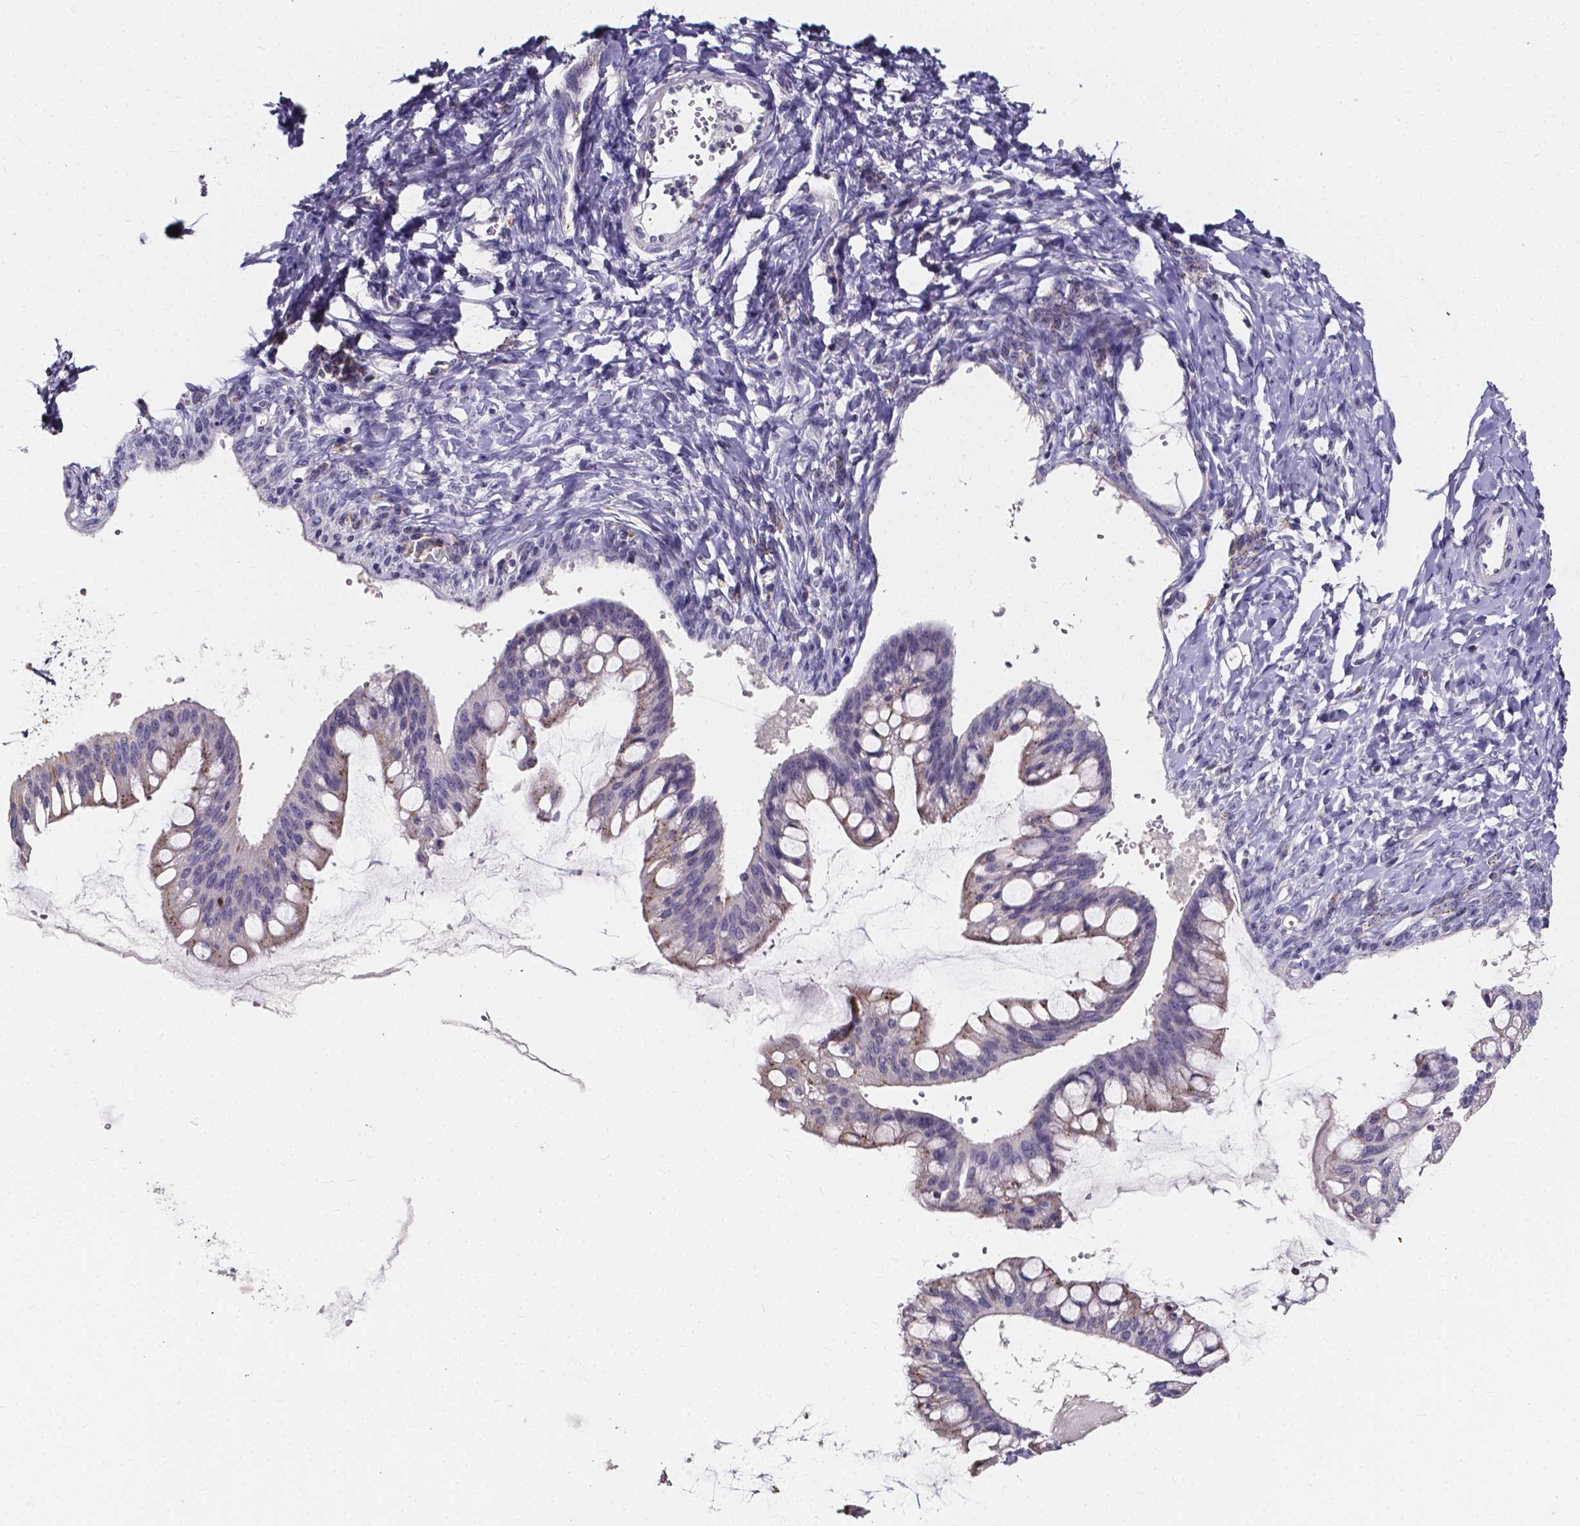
{"staining": {"intensity": "weak", "quantity": "<25%", "location": "cytoplasmic/membranous"}, "tissue": "ovarian cancer", "cell_type": "Tumor cells", "image_type": "cancer", "snomed": [{"axis": "morphology", "description": "Cystadenocarcinoma, mucinous, NOS"}, {"axis": "topography", "description": "Ovary"}], "caption": "Image shows no significant protein positivity in tumor cells of mucinous cystadenocarcinoma (ovarian).", "gene": "THEMIS", "patient": {"sex": "female", "age": 73}}